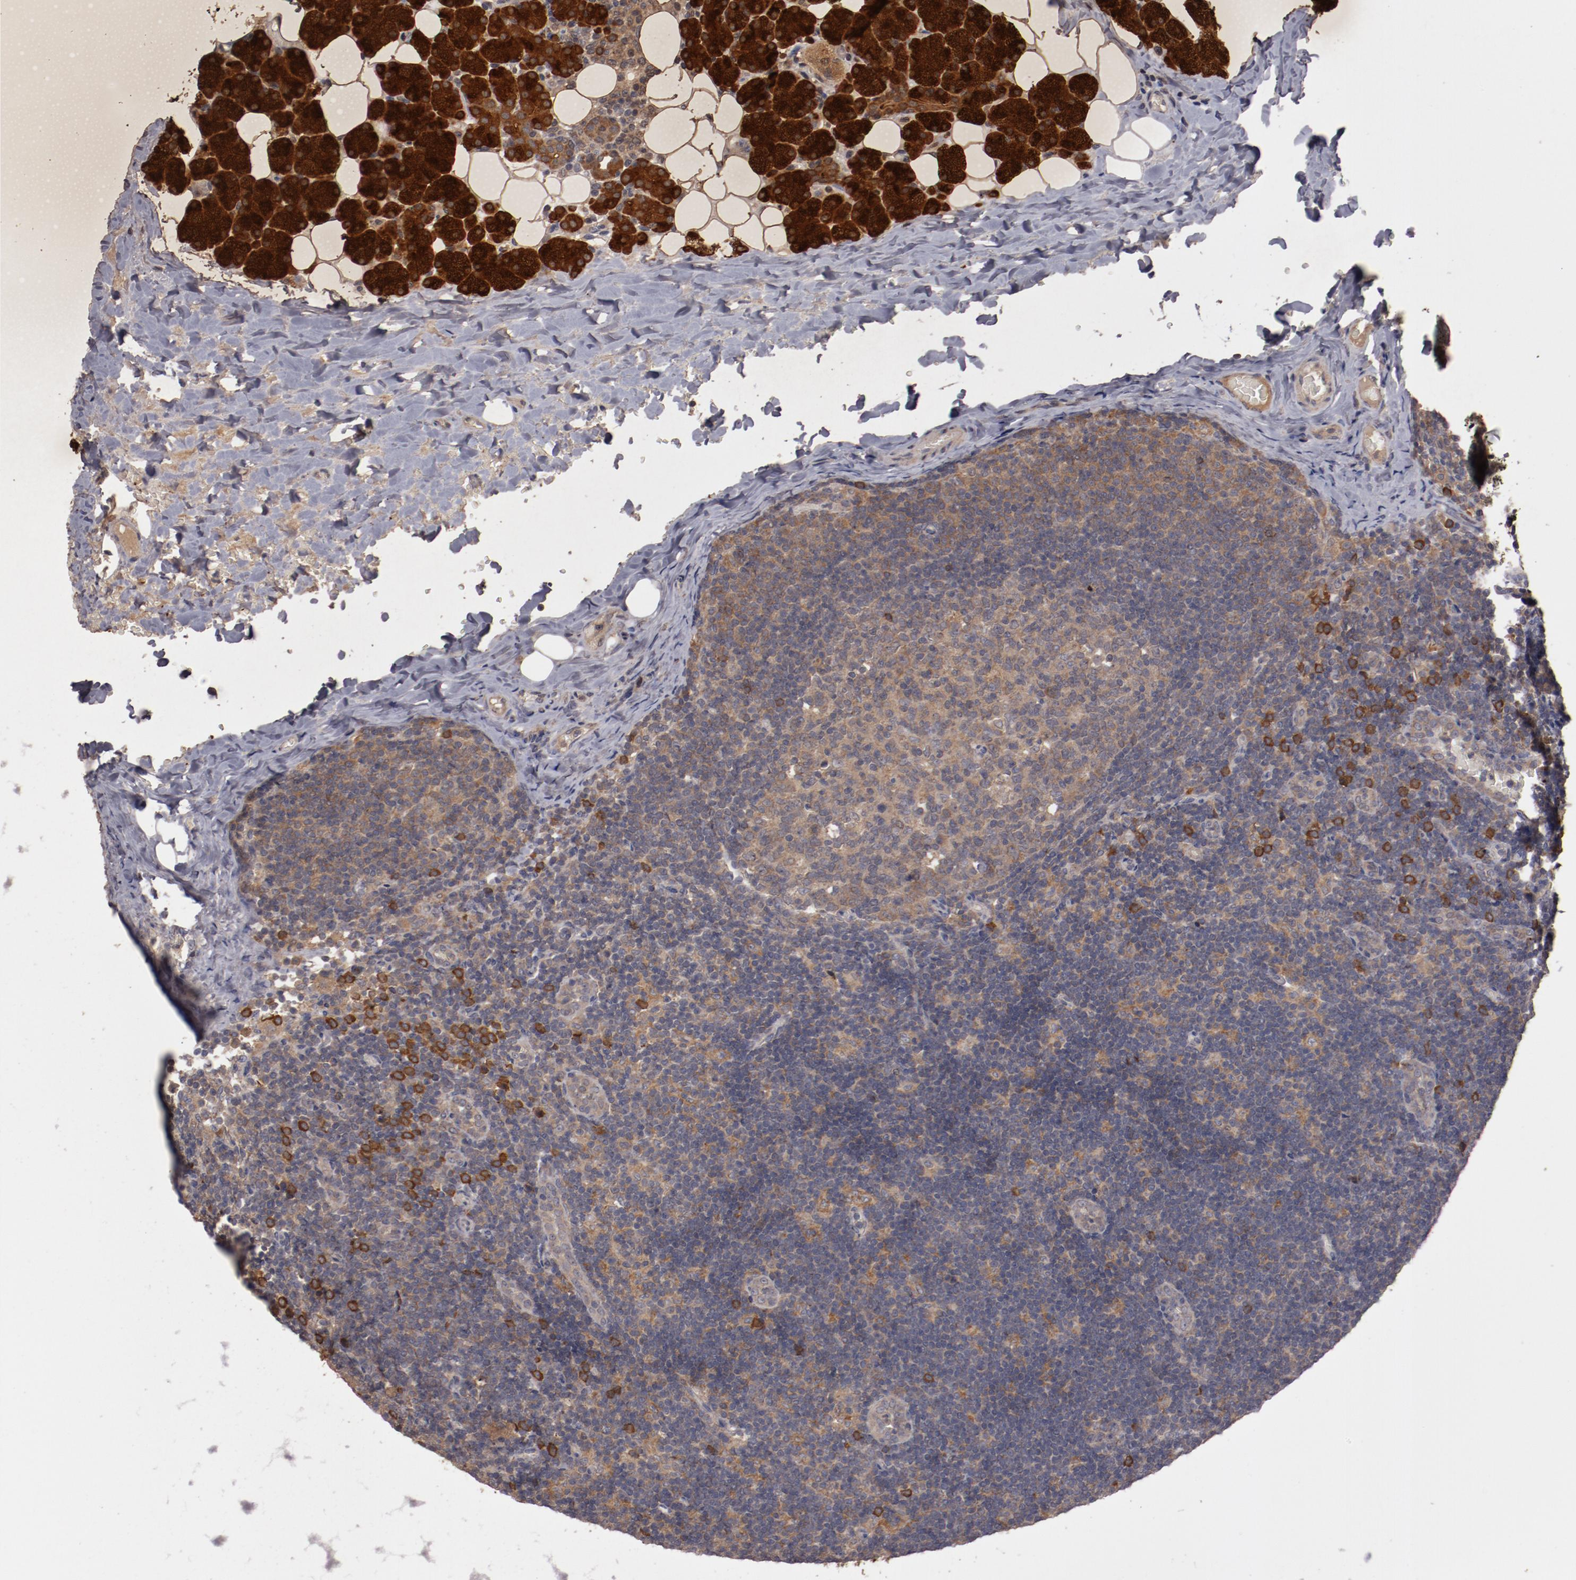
{"staining": {"intensity": "moderate", "quantity": ">75%", "location": "cytoplasmic/membranous"}, "tissue": "lymph node", "cell_type": "Germinal center cells", "image_type": "normal", "snomed": [{"axis": "morphology", "description": "Normal tissue, NOS"}, {"axis": "topography", "description": "Lymph node"}, {"axis": "topography", "description": "Salivary gland"}], "caption": "Protein staining of benign lymph node shows moderate cytoplasmic/membranous expression in approximately >75% of germinal center cells. (Stains: DAB in brown, nuclei in blue, Microscopy: brightfield microscopy at high magnification).", "gene": "LRRC75B", "patient": {"sex": "male", "age": 8}}